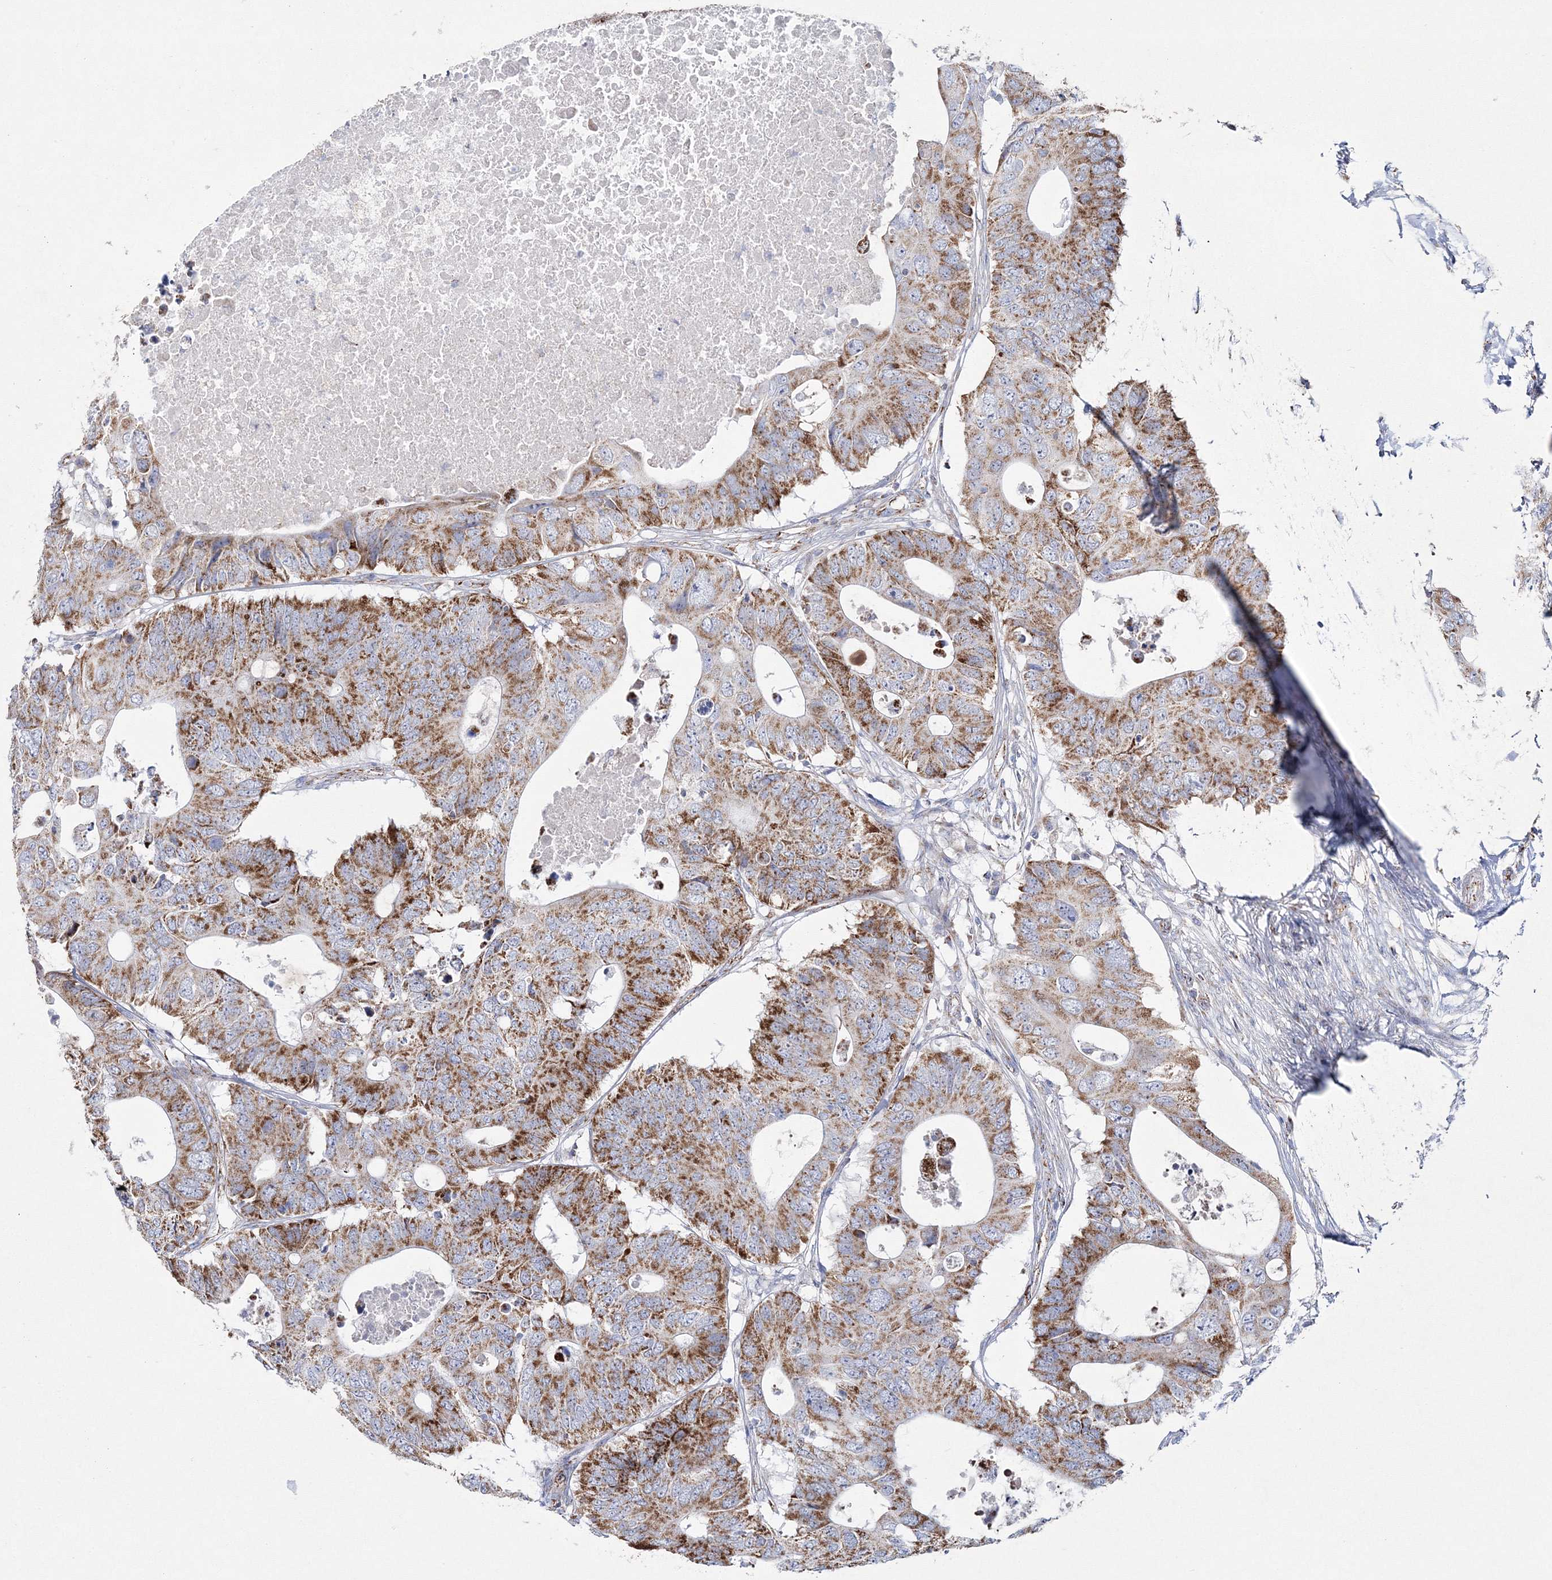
{"staining": {"intensity": "moderate", "quantity": ">75%", "location": "cytoplasmic/membranous"}, "tissue": "colorectal cancer", "cell_type": "Tumor cells", "image_type": "cancer", "snomed": [{"axis": "morphology", "description": "Adenocarcinoma, NOS"}, {"axis": "topography", "description": "Colon"}], "caption": "The immunohistochemical stain highlights moderate cytoplasmic/membranous staining in tumor cells of colorectal cancer (adenocarcinoma) tissue.", "gene": "HIBCH", "patient": {"sex": "male", "age": 71}}